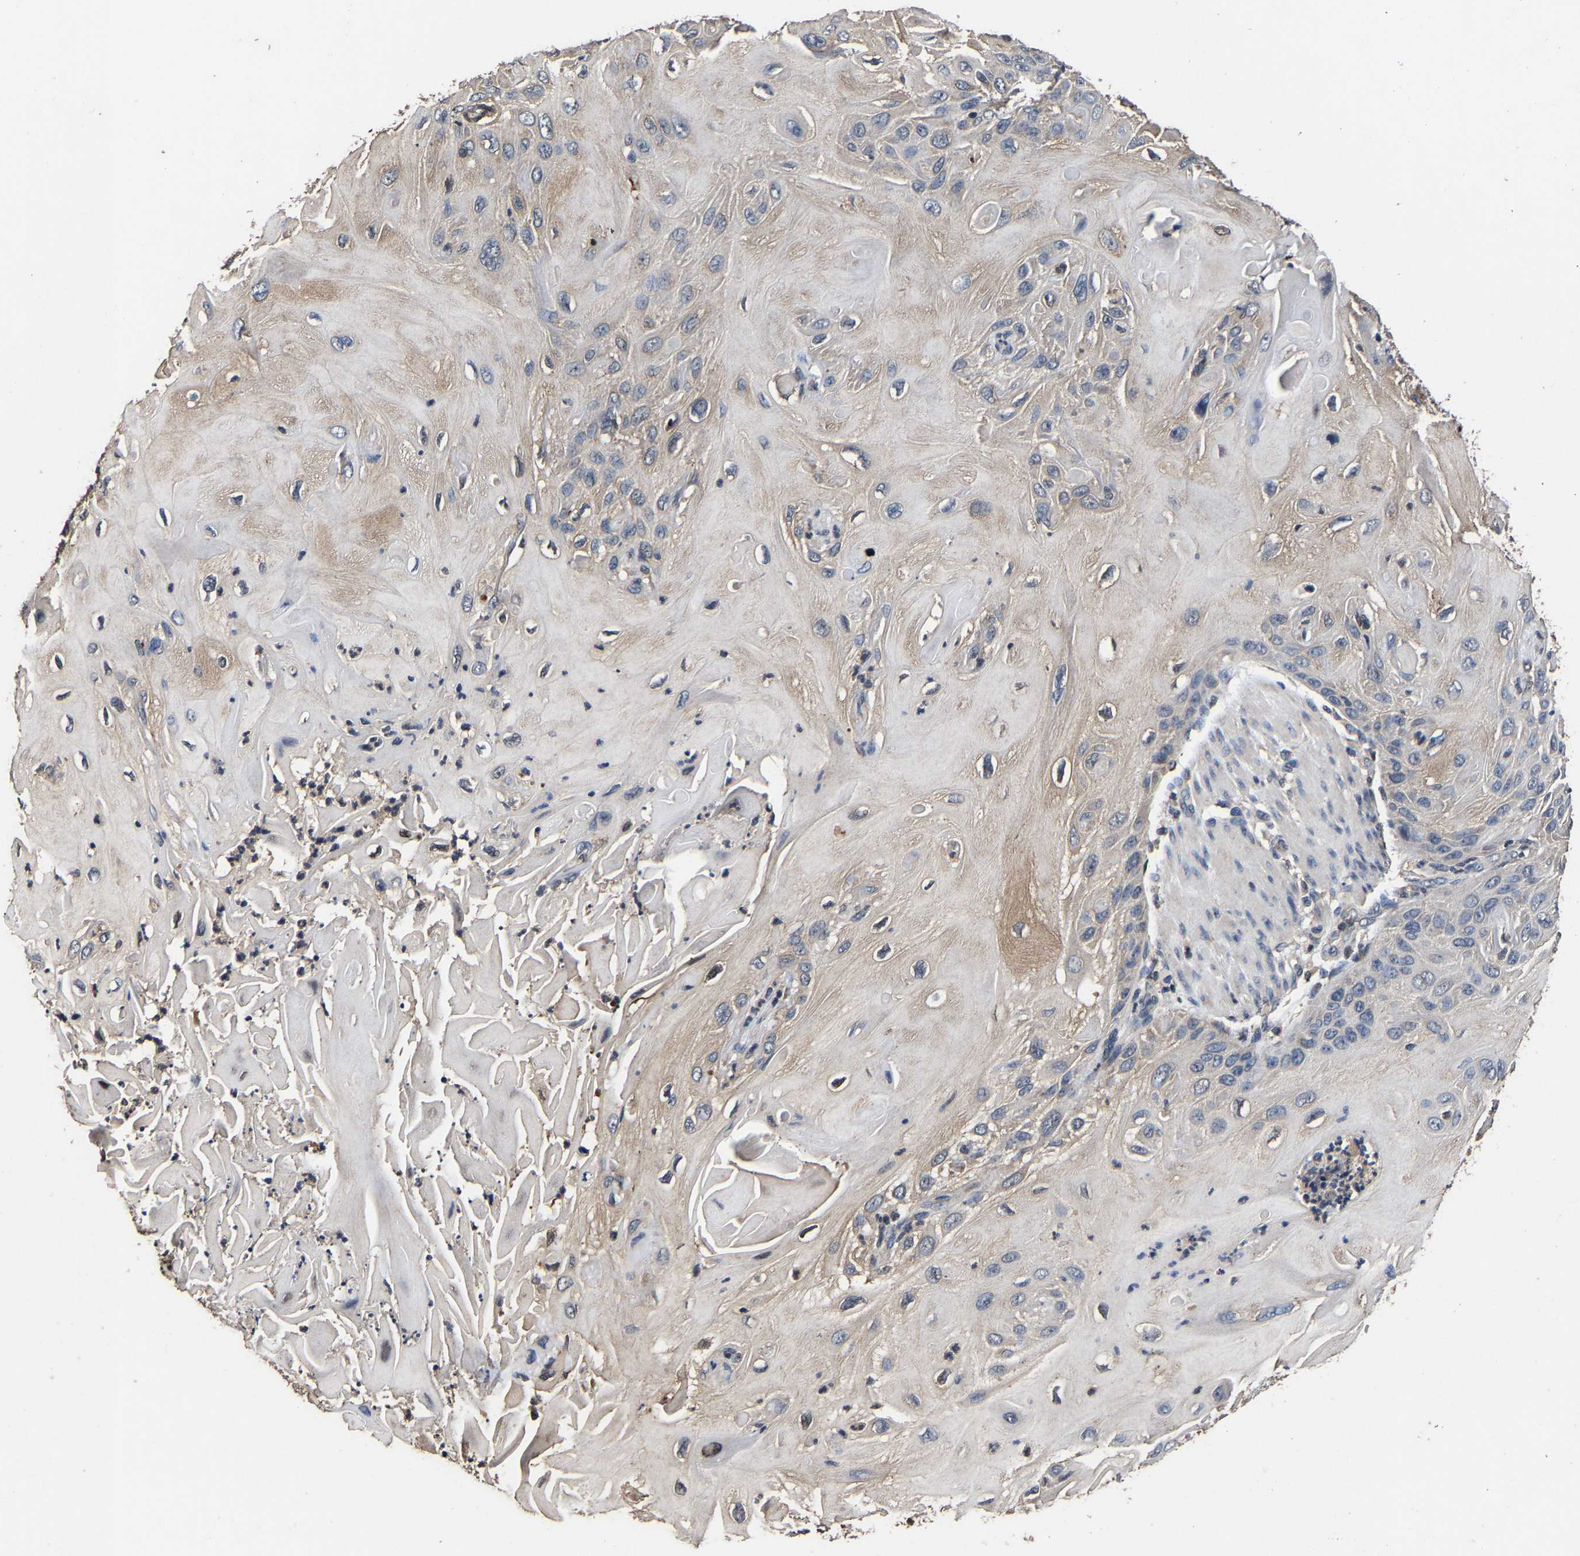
{"staining": {"intensity": "negative", "quantity": "none", "location": "none"}, "tissue": "skin cancer", "cell_type": "Tumor cells", "image_type": "cancer", "snomed": [{"axis": "morphology", "description": "Squamous cell carcinoma, NOS"}, {"axis": "topography", "description": "Skin"}], "caption": "Immunohistochemistry image of human squamous cell carcinoma (skin) stained for a protein (brown), which displays no positivity in tumor cells.", "gene": "EBAG9", "patient": {"sex": "female", "age": 77}}